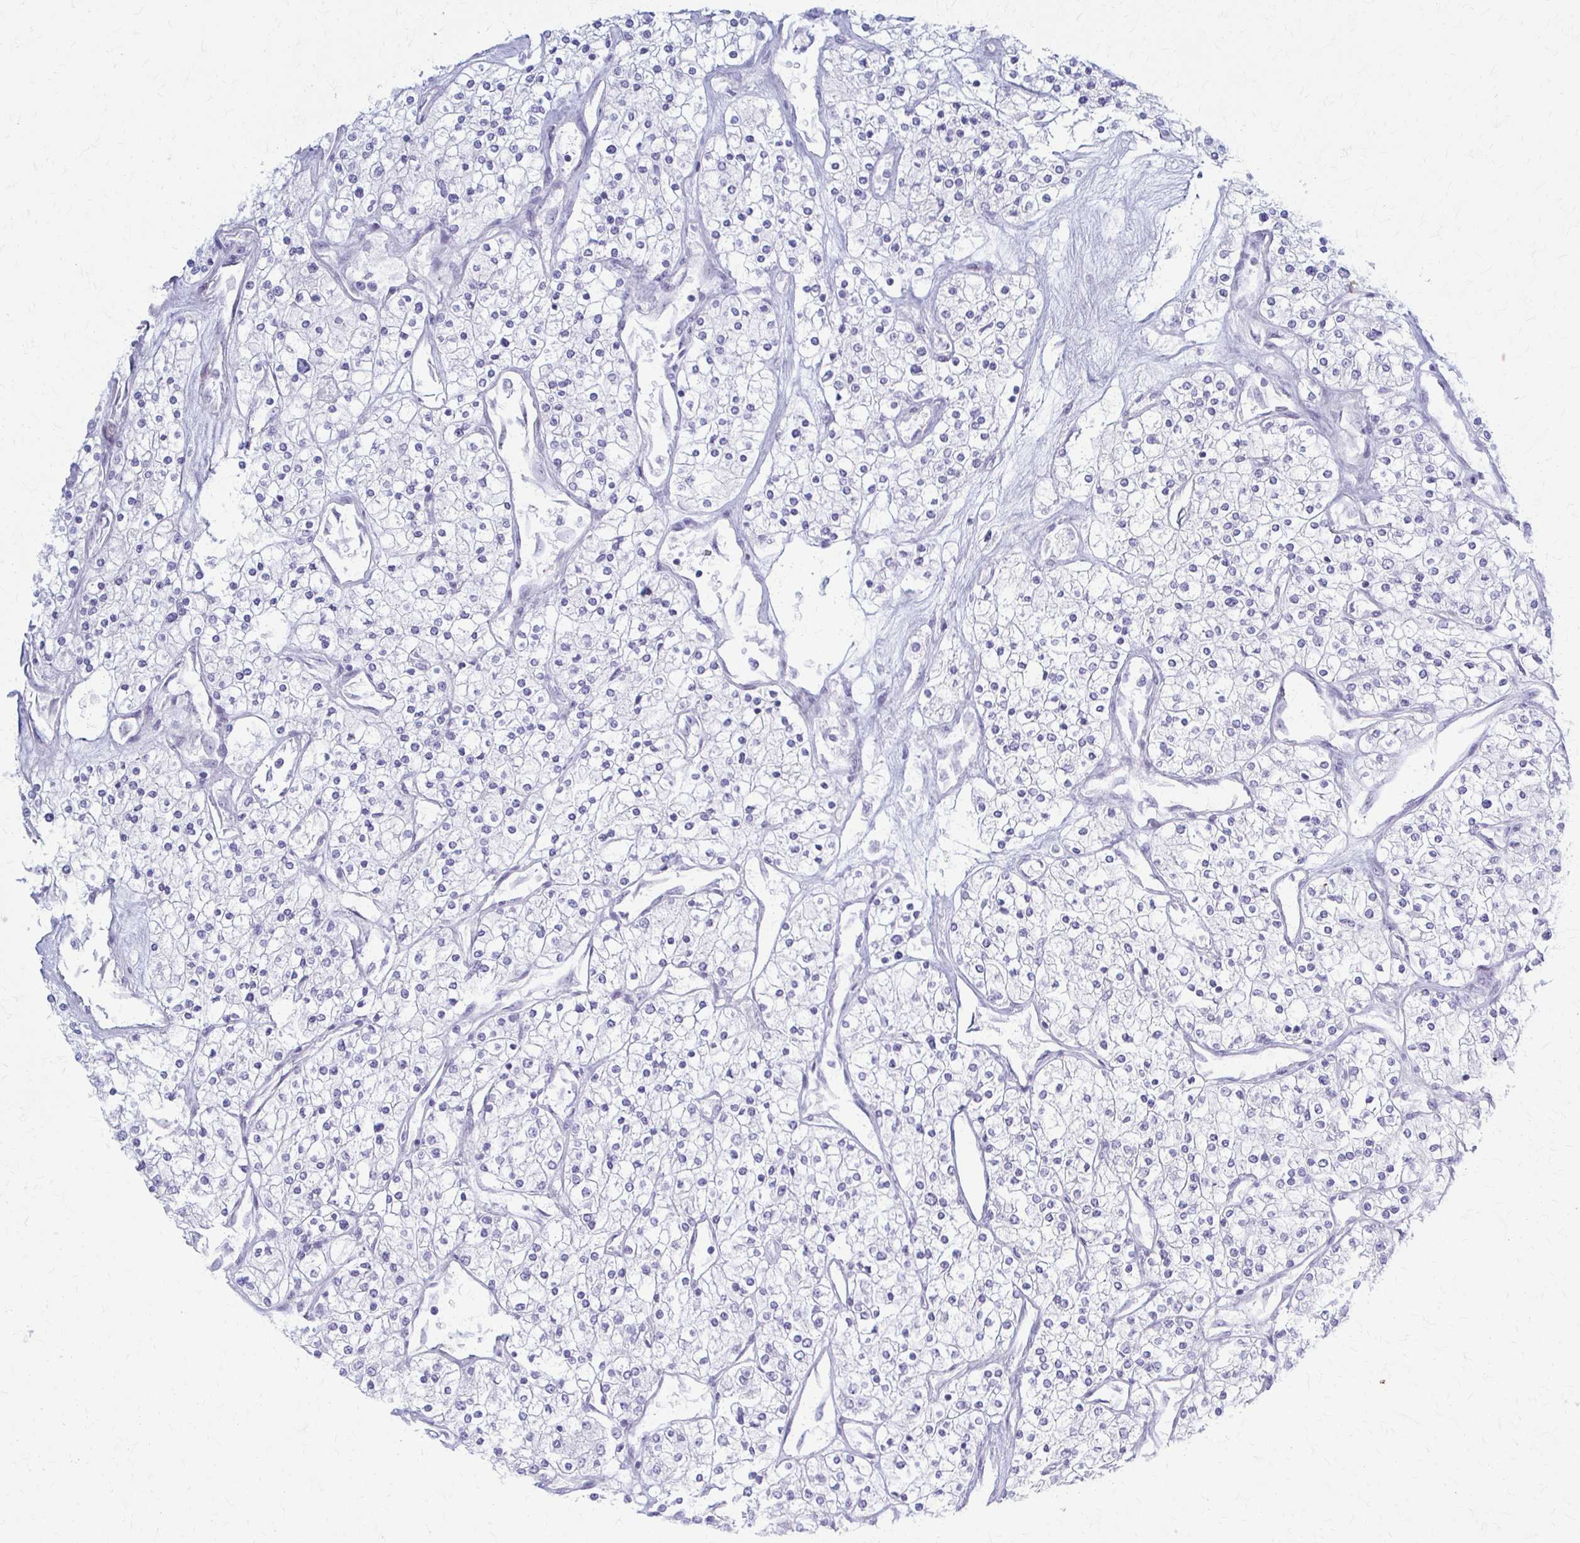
{"staining": {"intensity": "negative", "quantity": "none", "location": "none"}, "tissue": "renal cancer", "cell_type": "Tumor cells", "image_type": "cancer", "snomed": [{"axis": "morphology", "description": "Adenocarcinoma, NOS"}, {"axis": "topography", "description": "Kidney"}], "caption": "Renal adenocarcinoma stained for a protein using IHC displays no expression tumor cells.", "gene": "PRKRA", "patient": {"sex": "male", "age": 80}}